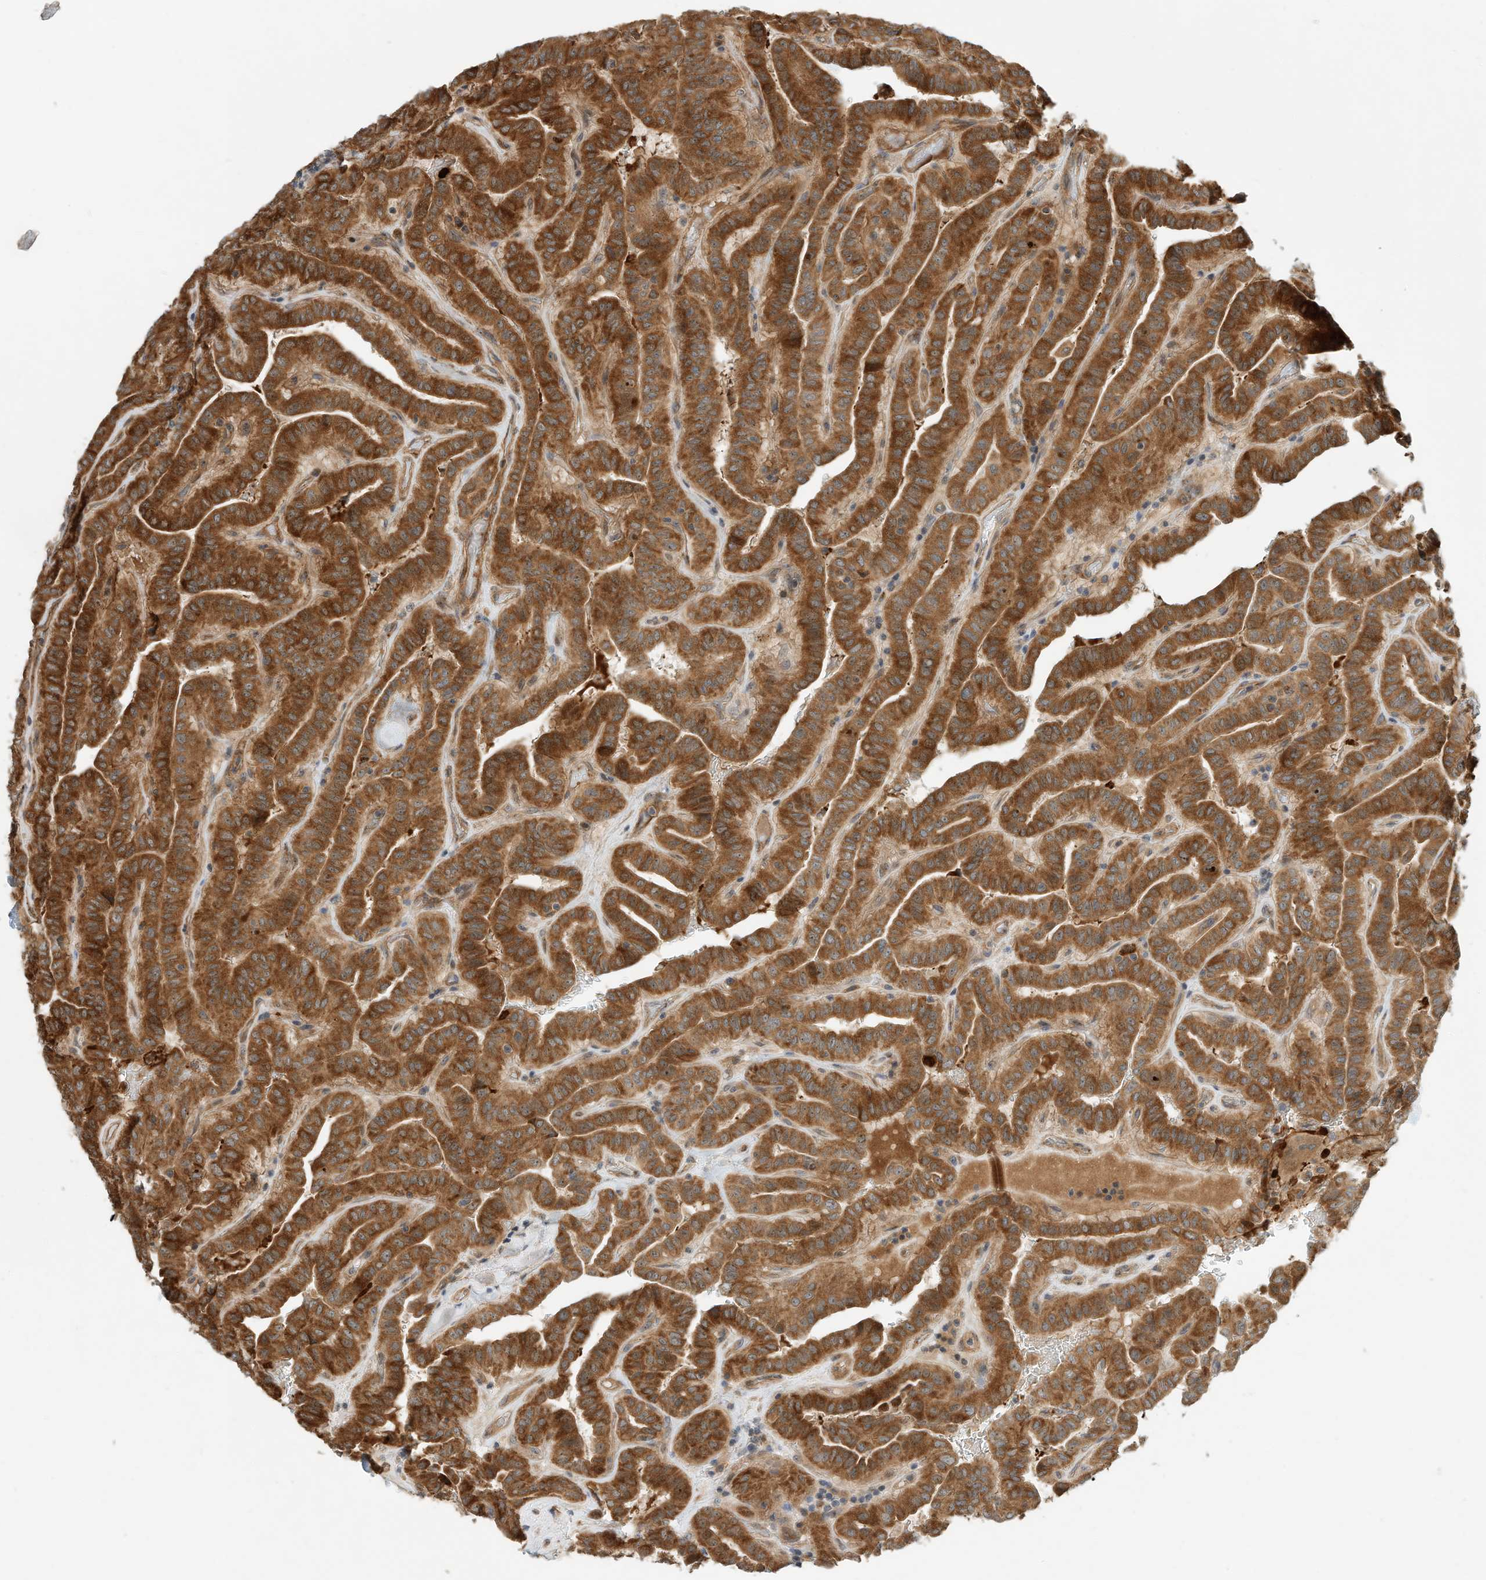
{"staining": {"intensity": "strong", "quantity": ">75%", "location": "cytoplasmic/membranous"}, "tissue": "thyroid cancer", "cell_type": "Tumor cells", "image_type": "cancer", "snomed": [{"axis": "morphology", "description": "Papillary adenocarcinoma, NOS"}, {"axis": "topography", "description": "Thyroid gland"}], "caption": "A photomicrograph of human thyroid cancer stained for a protein reveals strong cytoplasmic/membranous brown staining in tumor cells.", "gene": "CPAMD8", "patient": {"sex": "male", "age": 77}}